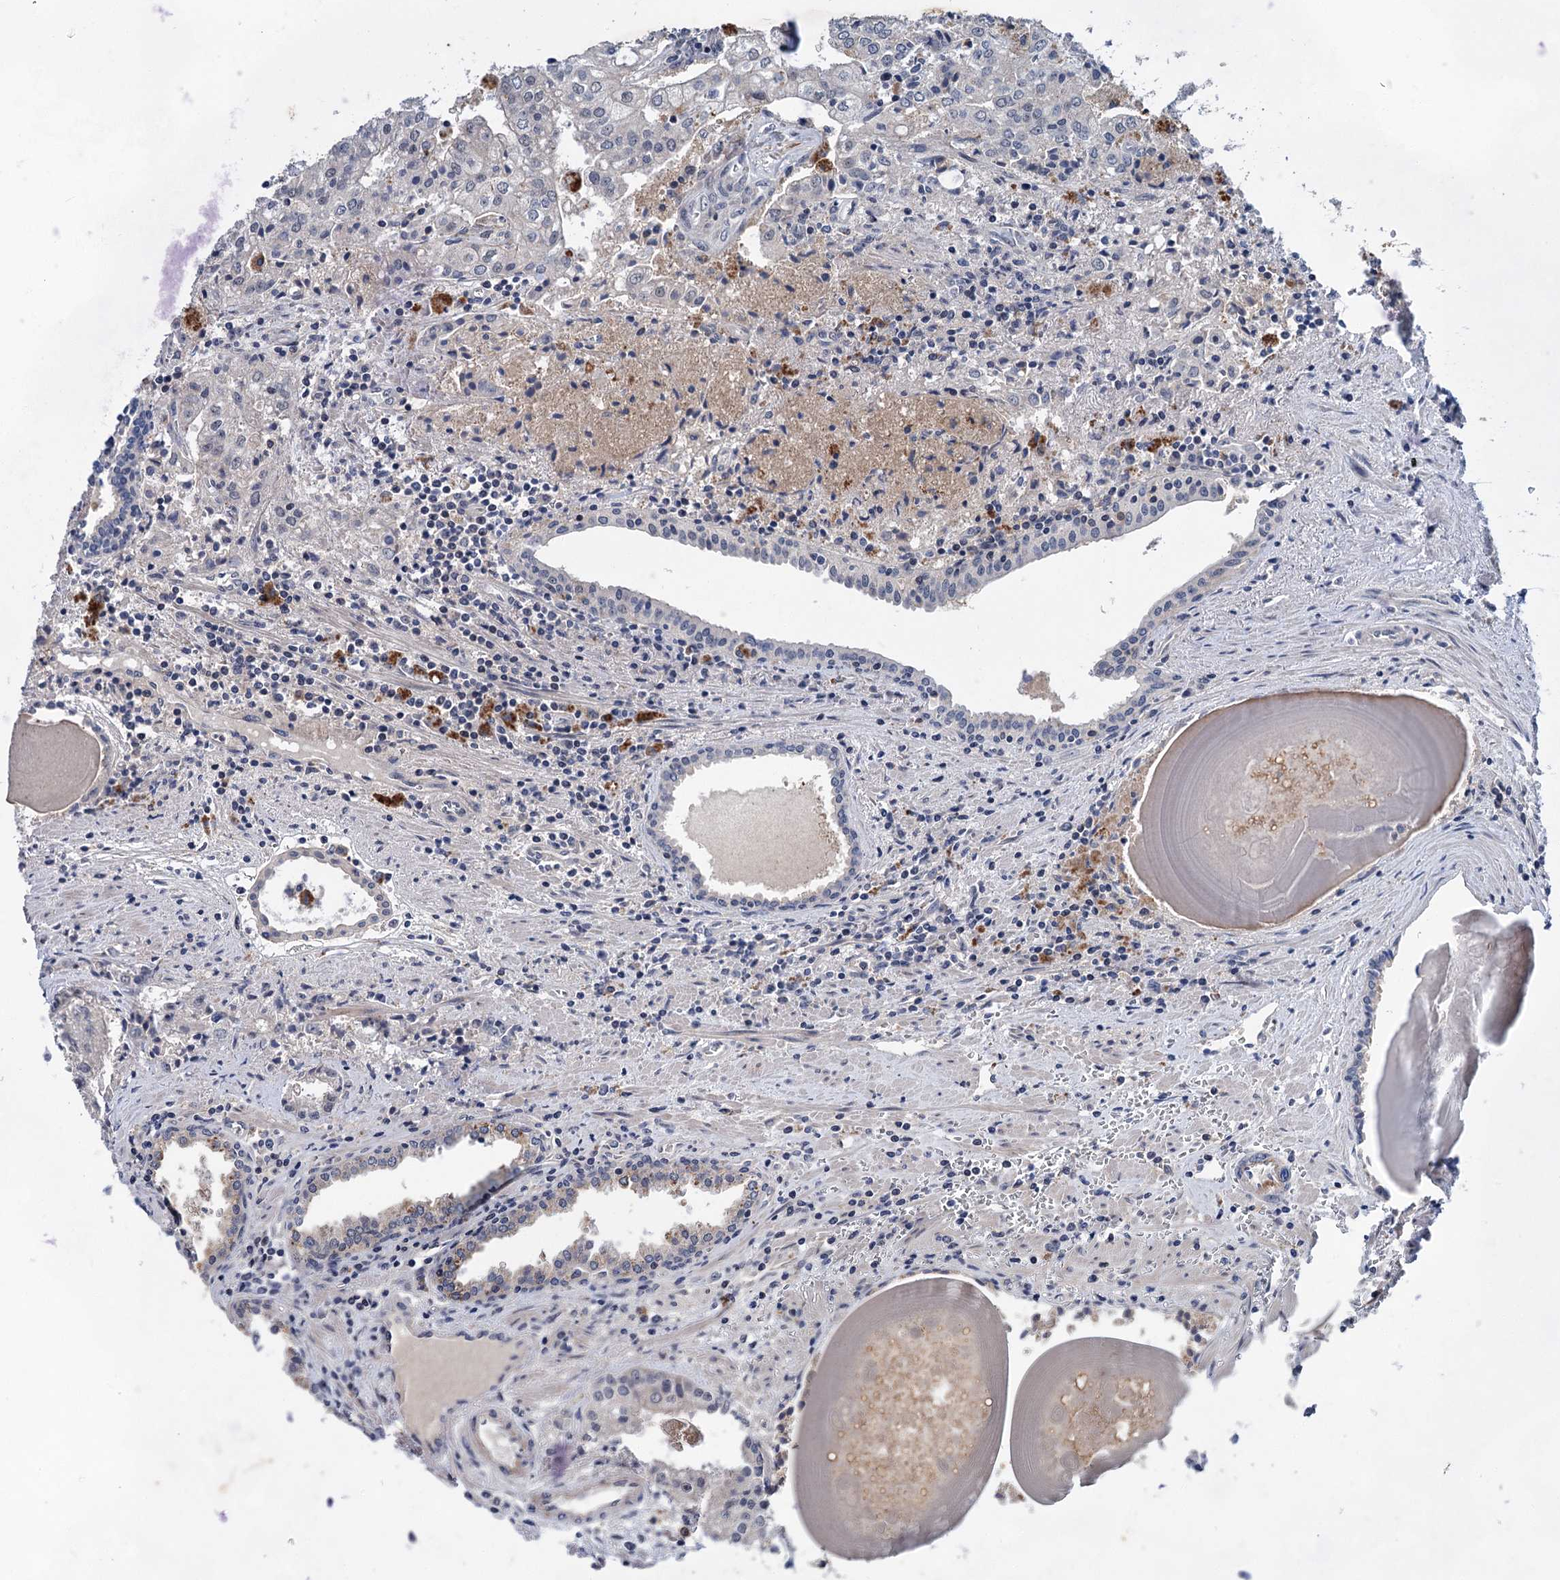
{"staining": {"intensity": "negative", "quantity": "none", "location": "none"}, "tissue": "prostate cancer", "cell_type": "Tumor cells", "image_type": "cancer", "snomed": [{"axis": "morphology", "description": "Adenocarcinoma, High grade"}, {"axis": "topography", "description": "Prostate"}], "caption": "Tumor cells show no significant protein positivity in prostate cancer (adenocarcinoma (high-grade)).", "gene": "MORN3", "patient": {"sex": "male", "age": 68}}